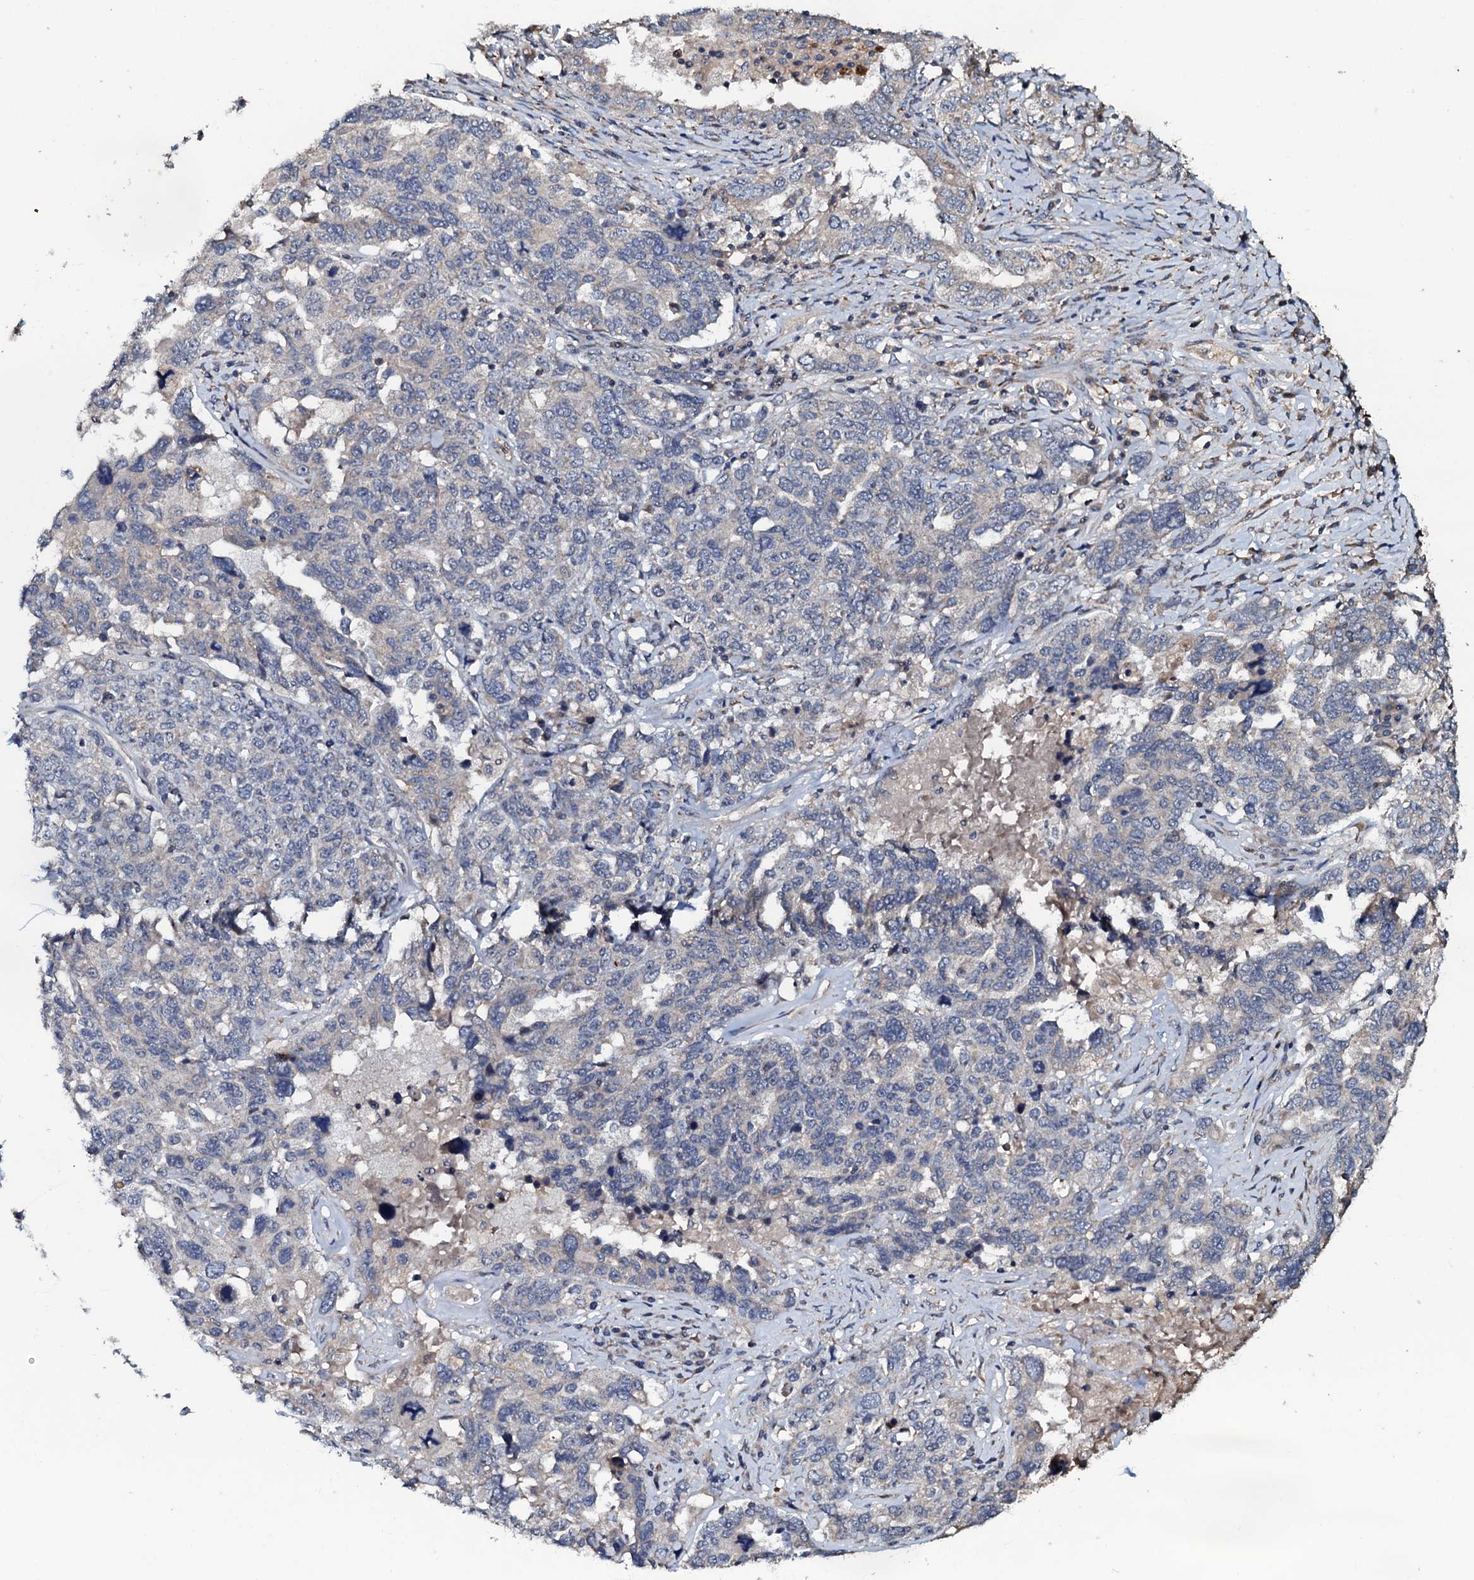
{"staining": {"intensity": "negative", "quantity": "none", "location": "none"}, "tissue": "ovarian cancer", "cell_type": "Tumor cells", "image_type": "cancer", "snomed": [{"axis": "morphology", "description": "Carcinoma, endometroid"}, {"axis": "topography", "description": "Ovary"}], "caption": "IHC of human ovarian cancer displays no expression in tumor cells. (Immunohistochemistry, brightfield microscopy, high magnification).", "gene": "CPNE2", "patient": {"sex": "female", "age": 62}}